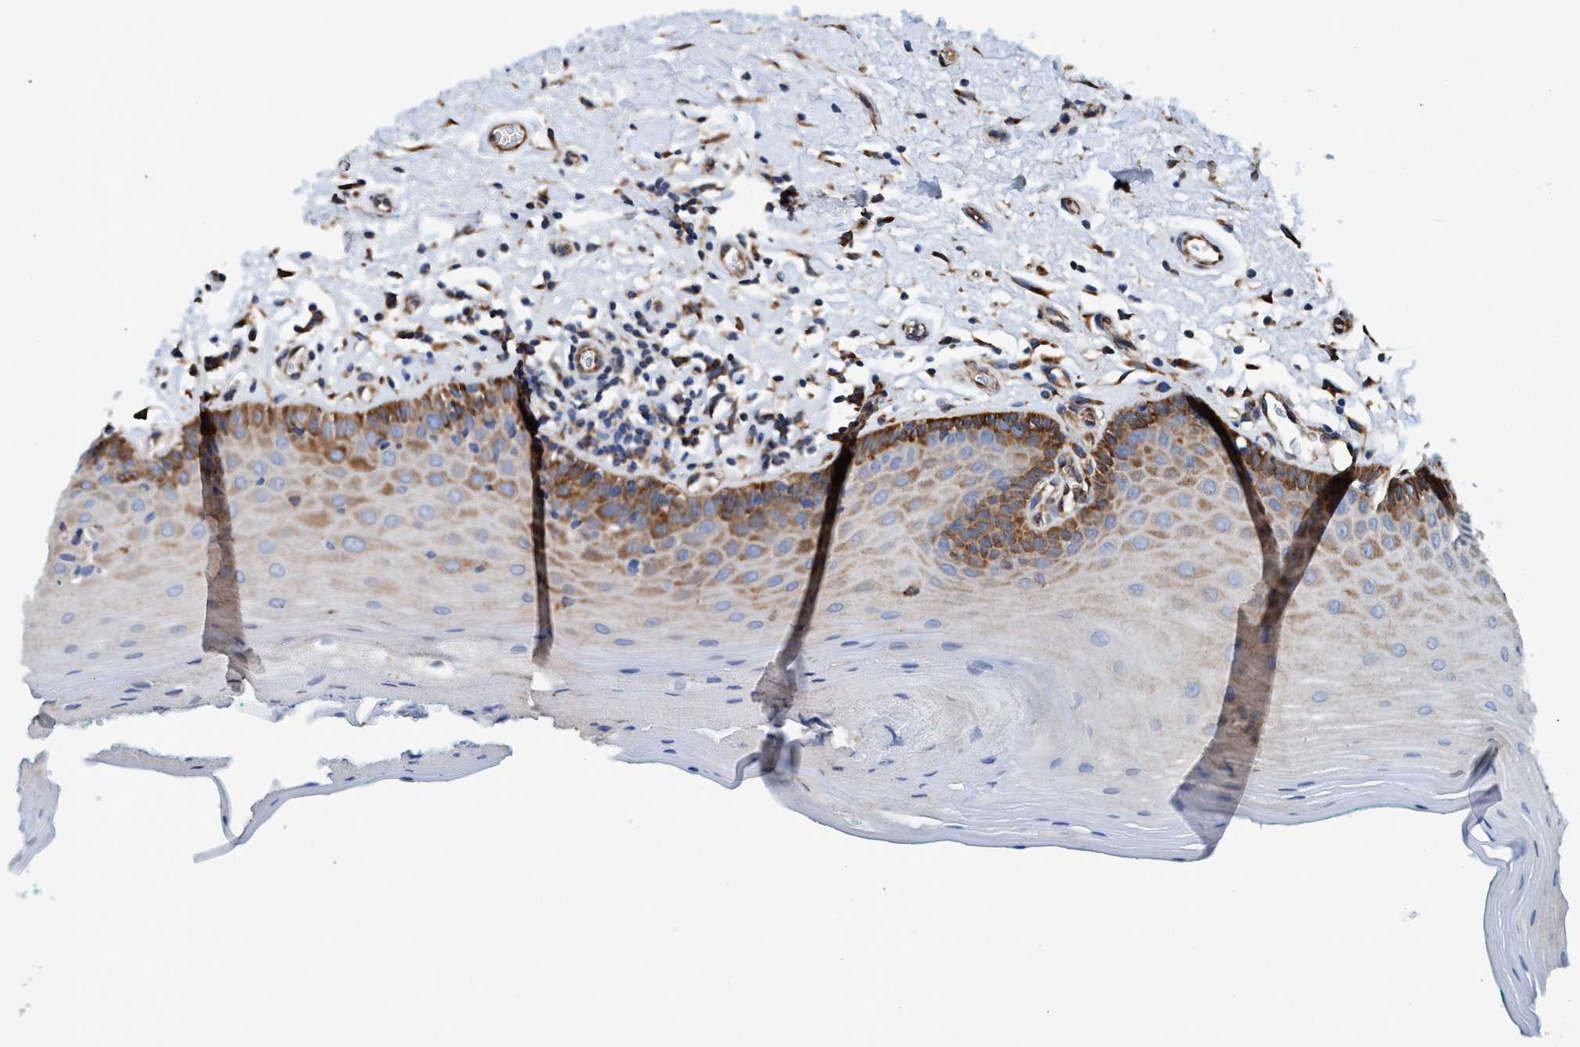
{"staining": {"intensity": "strong", "quantity": "<25%", "location": "cytoplasmic/membranous"}, "tissue": "oral mucosa", "cell_type": "Squamous epithelial cells", "image_type": "normal", "snomed": [{"axis": "morphology", "description": "Normal tissue, NOS"}, {"axis": "topography", "description": "Skeletal muscle"}, {"axis": "topography", "description": "Oral tissue"}], "caption": "This photomicrograph displays immunohistochemistry (IHC) staining of unremarkable human oral mucosa, with medium strong cytoplasmic/membranous positivity in about <25% of squamous epithelial cells.", "gene": "ENDOG", "patient": {"sex": "male", "age": 58}}